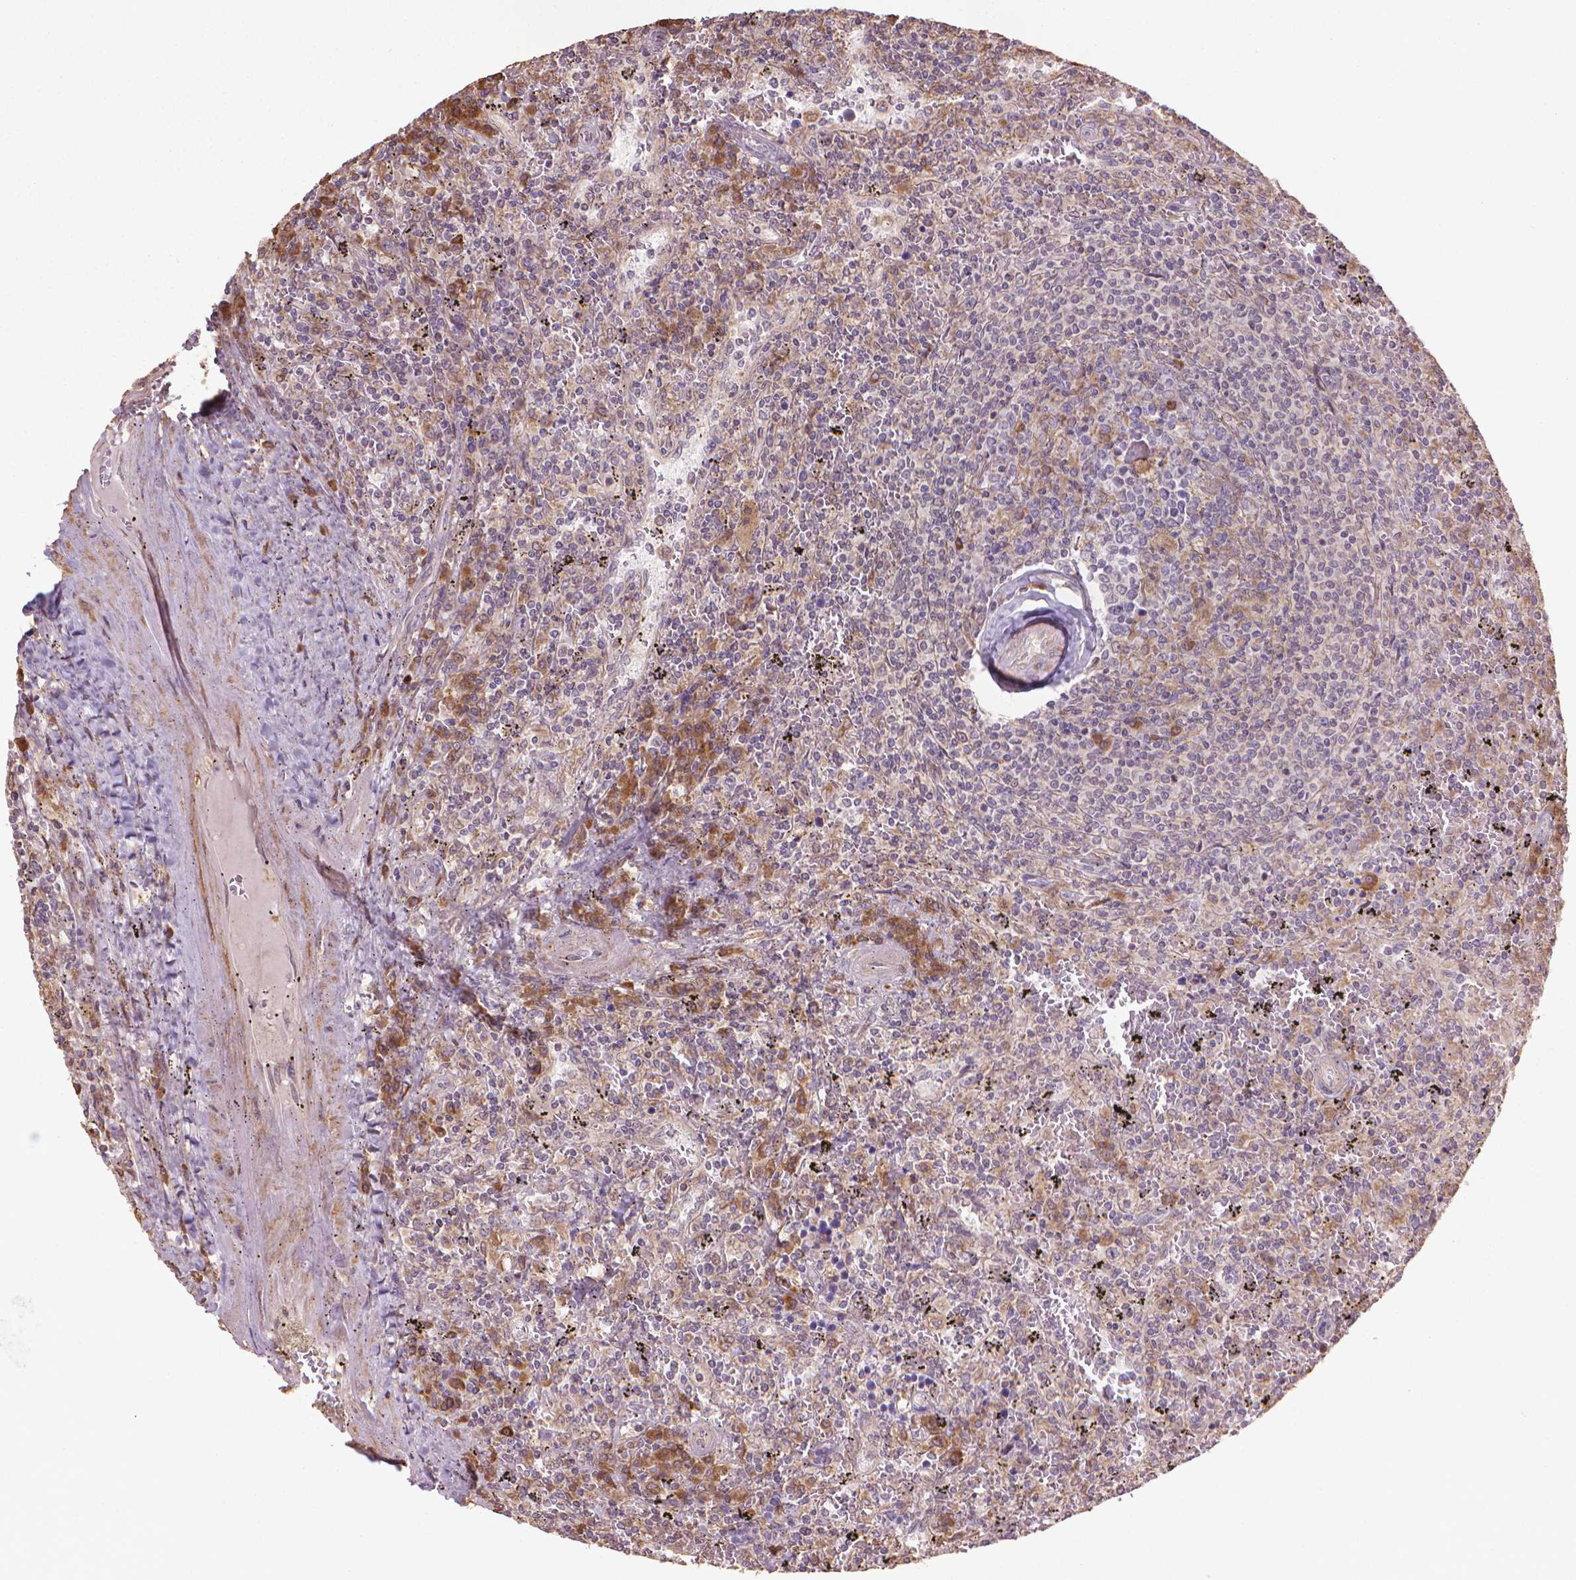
{"staining": {"intensity": "negative", "quantity": "none", "location": "none"}, "tissue": "lymphoma", "cell_type": "Tumor cells", "image_type": "cancer", "snomed": [{"axis": "morphology", "description": "Malignant lymphoma, non-Hodgkin's type, Low grade"}, {"axis": "topography", "description": "Spleen"}], "caption": "An immunohistochemistry micrograph of malignant lymphoma, non-Hodgkin's type (low-grade) is shown. There is no staining in tumor cells of malignant lymphoma, non-Hodgkin's type (low-grade).", "gene": "GAS1", "patient": {"sex": "male", "age": 62}}